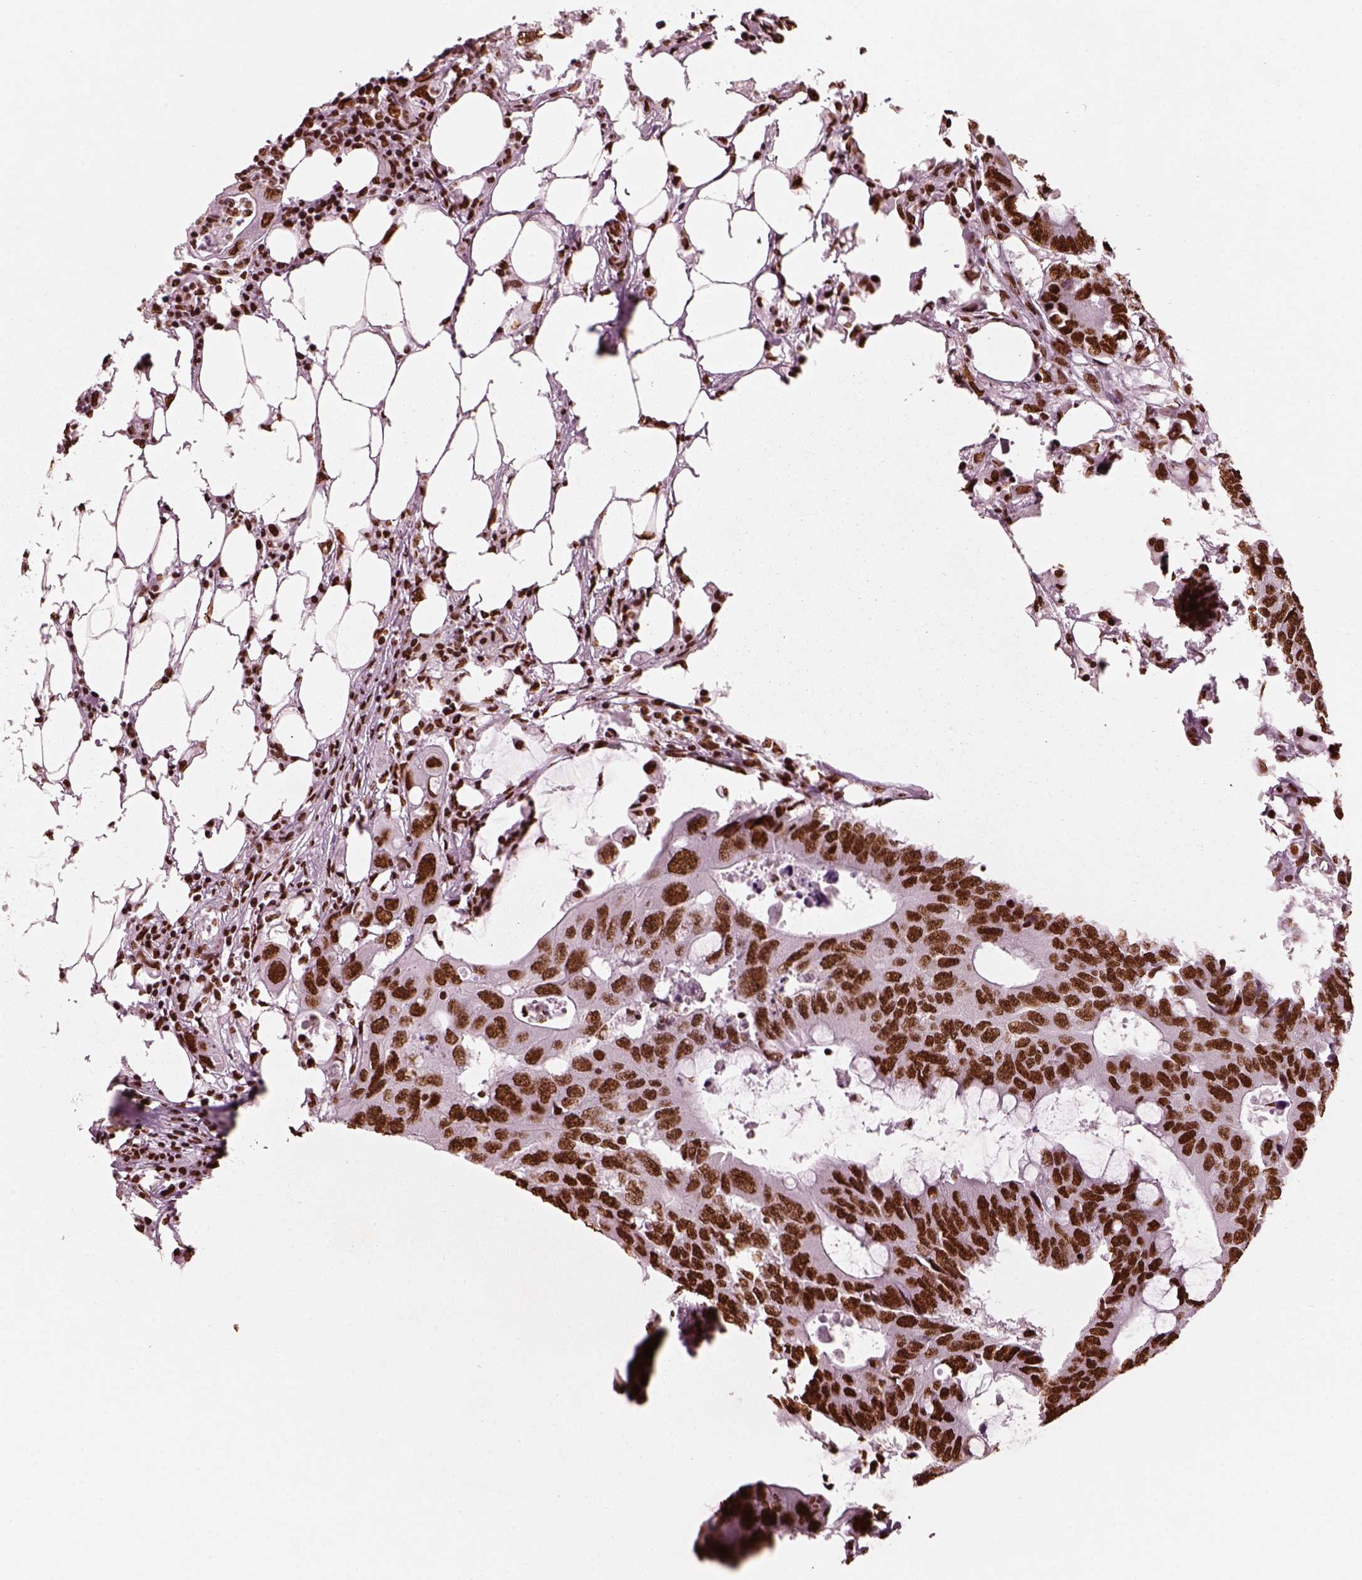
{"staining": {"intensity": "strong", "quantity": ">75%", "location": "nuclear"}, "tissue": "colorectal cancer", "cell_type": "Tumor cells", "image_type": "cancer", "snomed": [{"axis": "morphology", "description": "Adenocarcinoma, NOS"}, {"axis": "topography", "description": "Colon"}], "caption": "Protein expression analysis of colorectal cancer exhibits strong nuclear positivity in about >75% of tumor cells.", "gene": "CBFA2T3", "patient": {"sex": "male", "age": 71}}